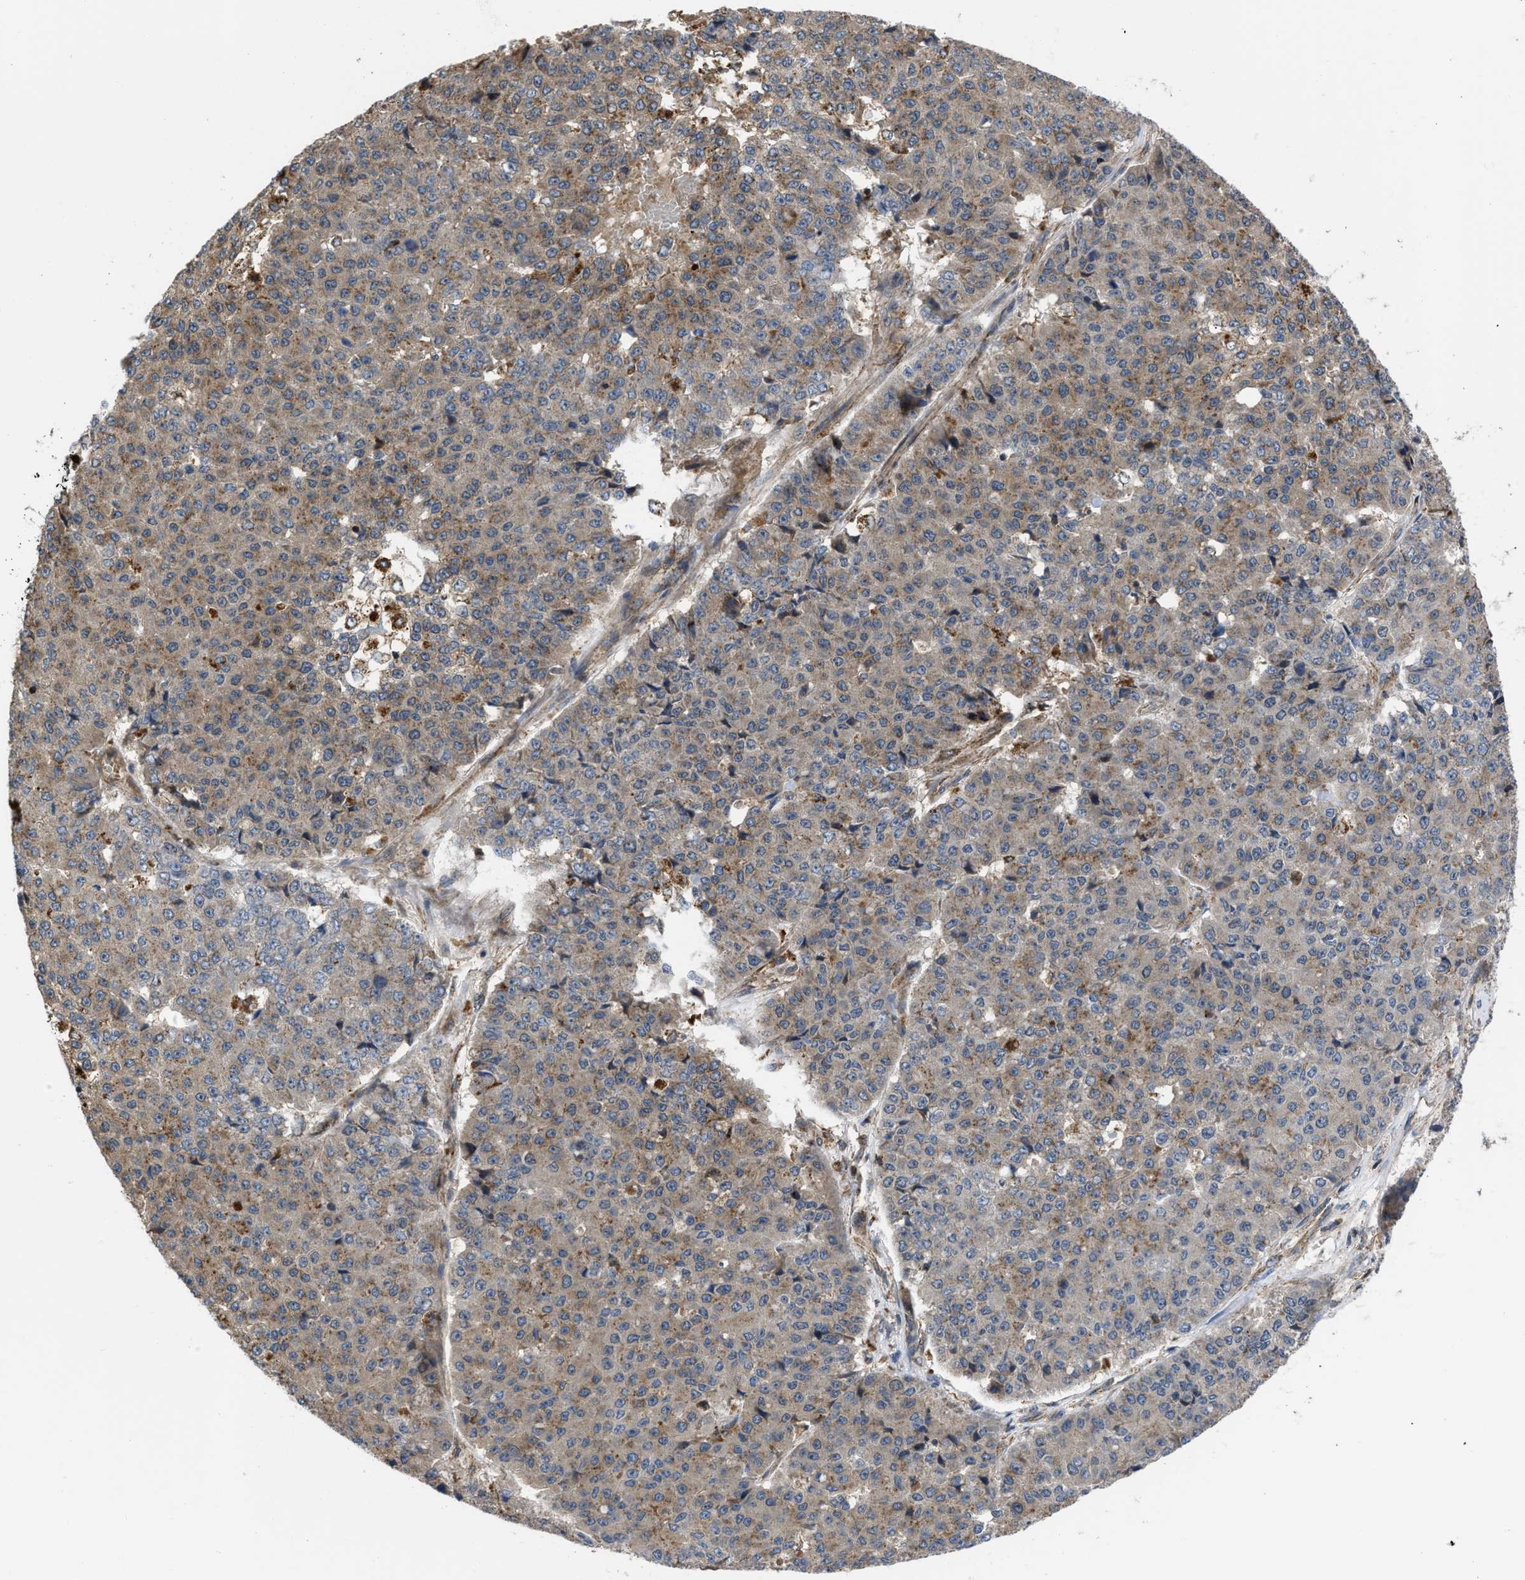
{"staining": {"intensity": "moderate", "quantity": "25%-75%", "location": "cytoplasmic/membranous"}, "tissue": "pancreatic cancer", "cell_type": "Tumor cells", "image_type": "cancer", "snomed": [{"axis": "morphology", "description": "Adenocarcinoma, NOS"}, {"axis": "topography", "description": "Pancreas"}], "caption": "Protein staining shows moderate cytoplasmic/membranous expression in approximately 25%-75% of tumor cells in pancreatic cancer.", "gene": "GPATCH2L", "patient": {"sex": "male", "age": 50}}